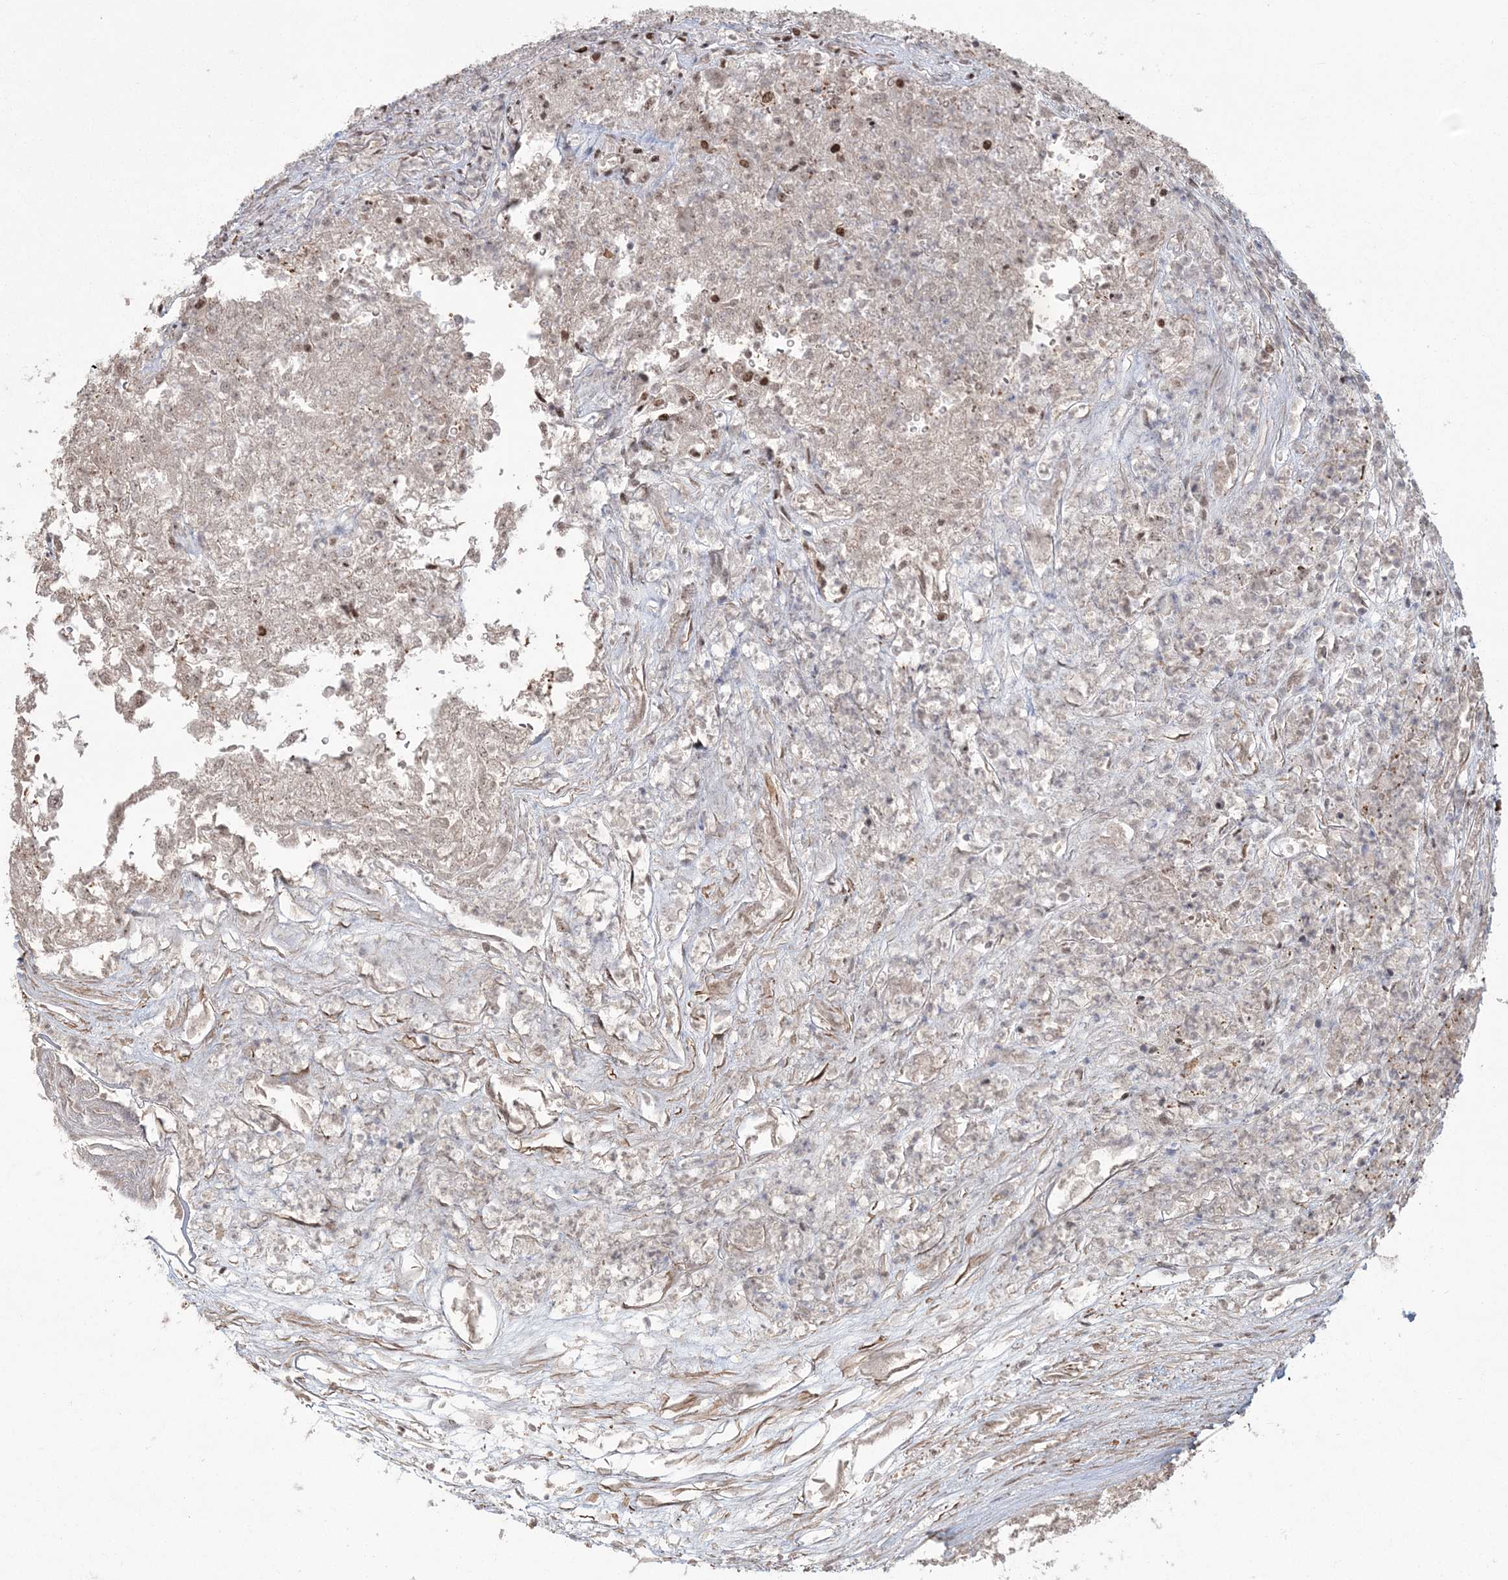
{"staining": {"intensity": "negative", "quantity": "none", "location": "none"}, "tissue": "renal cancer", "cell_type": "Tumor cells", "image_type": "cancer", "snomed": [{"axis": "morphology", "description": "Adenocarcinoma, NOS"}, {"axis": "topography", "description": "Kidney"}], "caption": "IHC micrograph of neoplastic tissue: human renal cancer (adenocarcinoma) stained with DAB (3,3'-diaminobenzidine) shows no significant protein expression in tumor cells.", "gene": "EPB41L4A", "patient": {"sex": "female", "age": 54}}